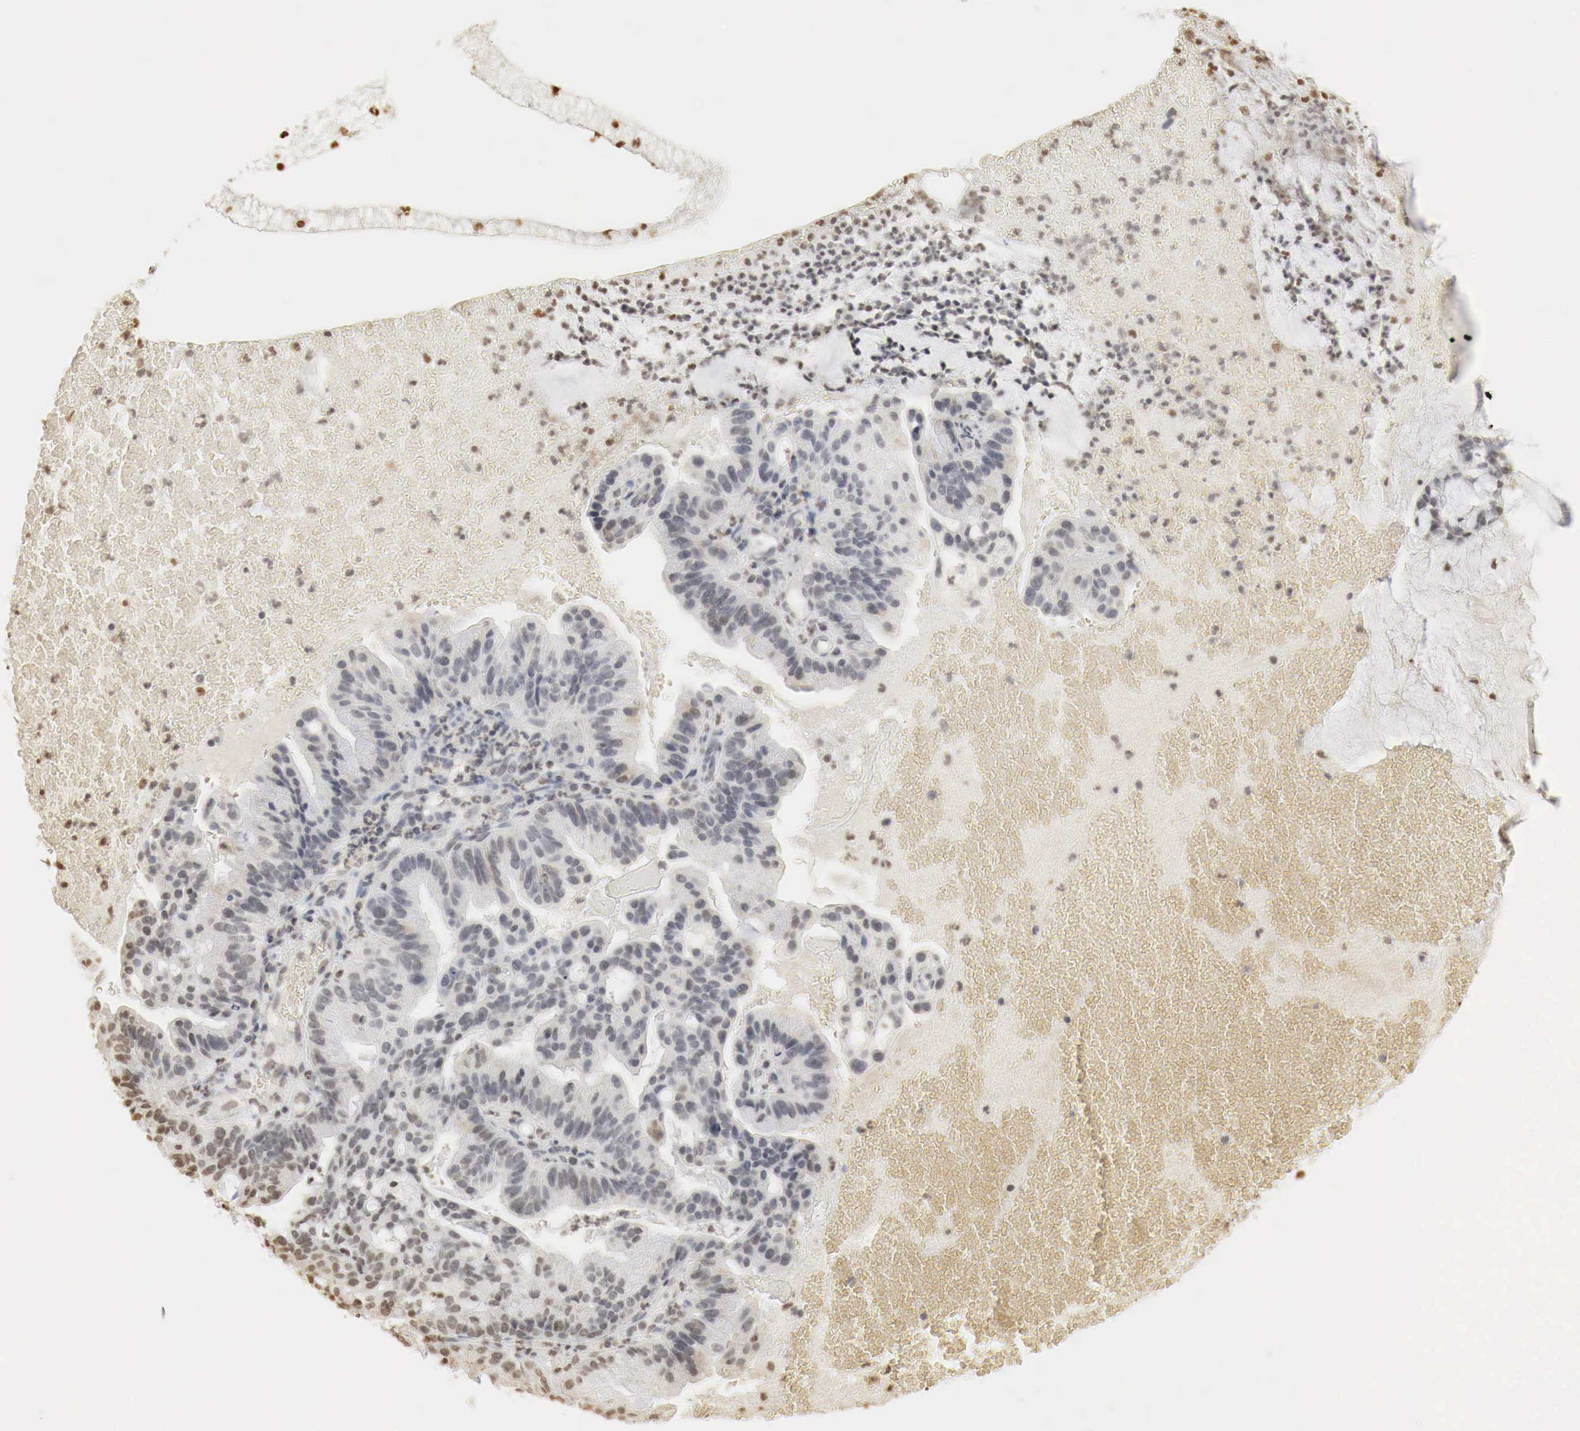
{"staining": {"intensity": "negative", "quantity": "none", "location": "none"}, "tissue": "cervical cancer", "cell_type": "Tumor cells", "image_type": "cancer", "snomed": [{"axis": "morphology", "description": "Adenocarcinoma, NOS"}, {"axis": "topography", "description": "Cervix"}], "caption": "DAB (3,3'-diaminobenzidine) immunohistochemical staining of cervical cancer demonstrates no significant positivity in tumor cells.", "gene": "ERBB4", "patient": {"sex": "female", "age": 41}}